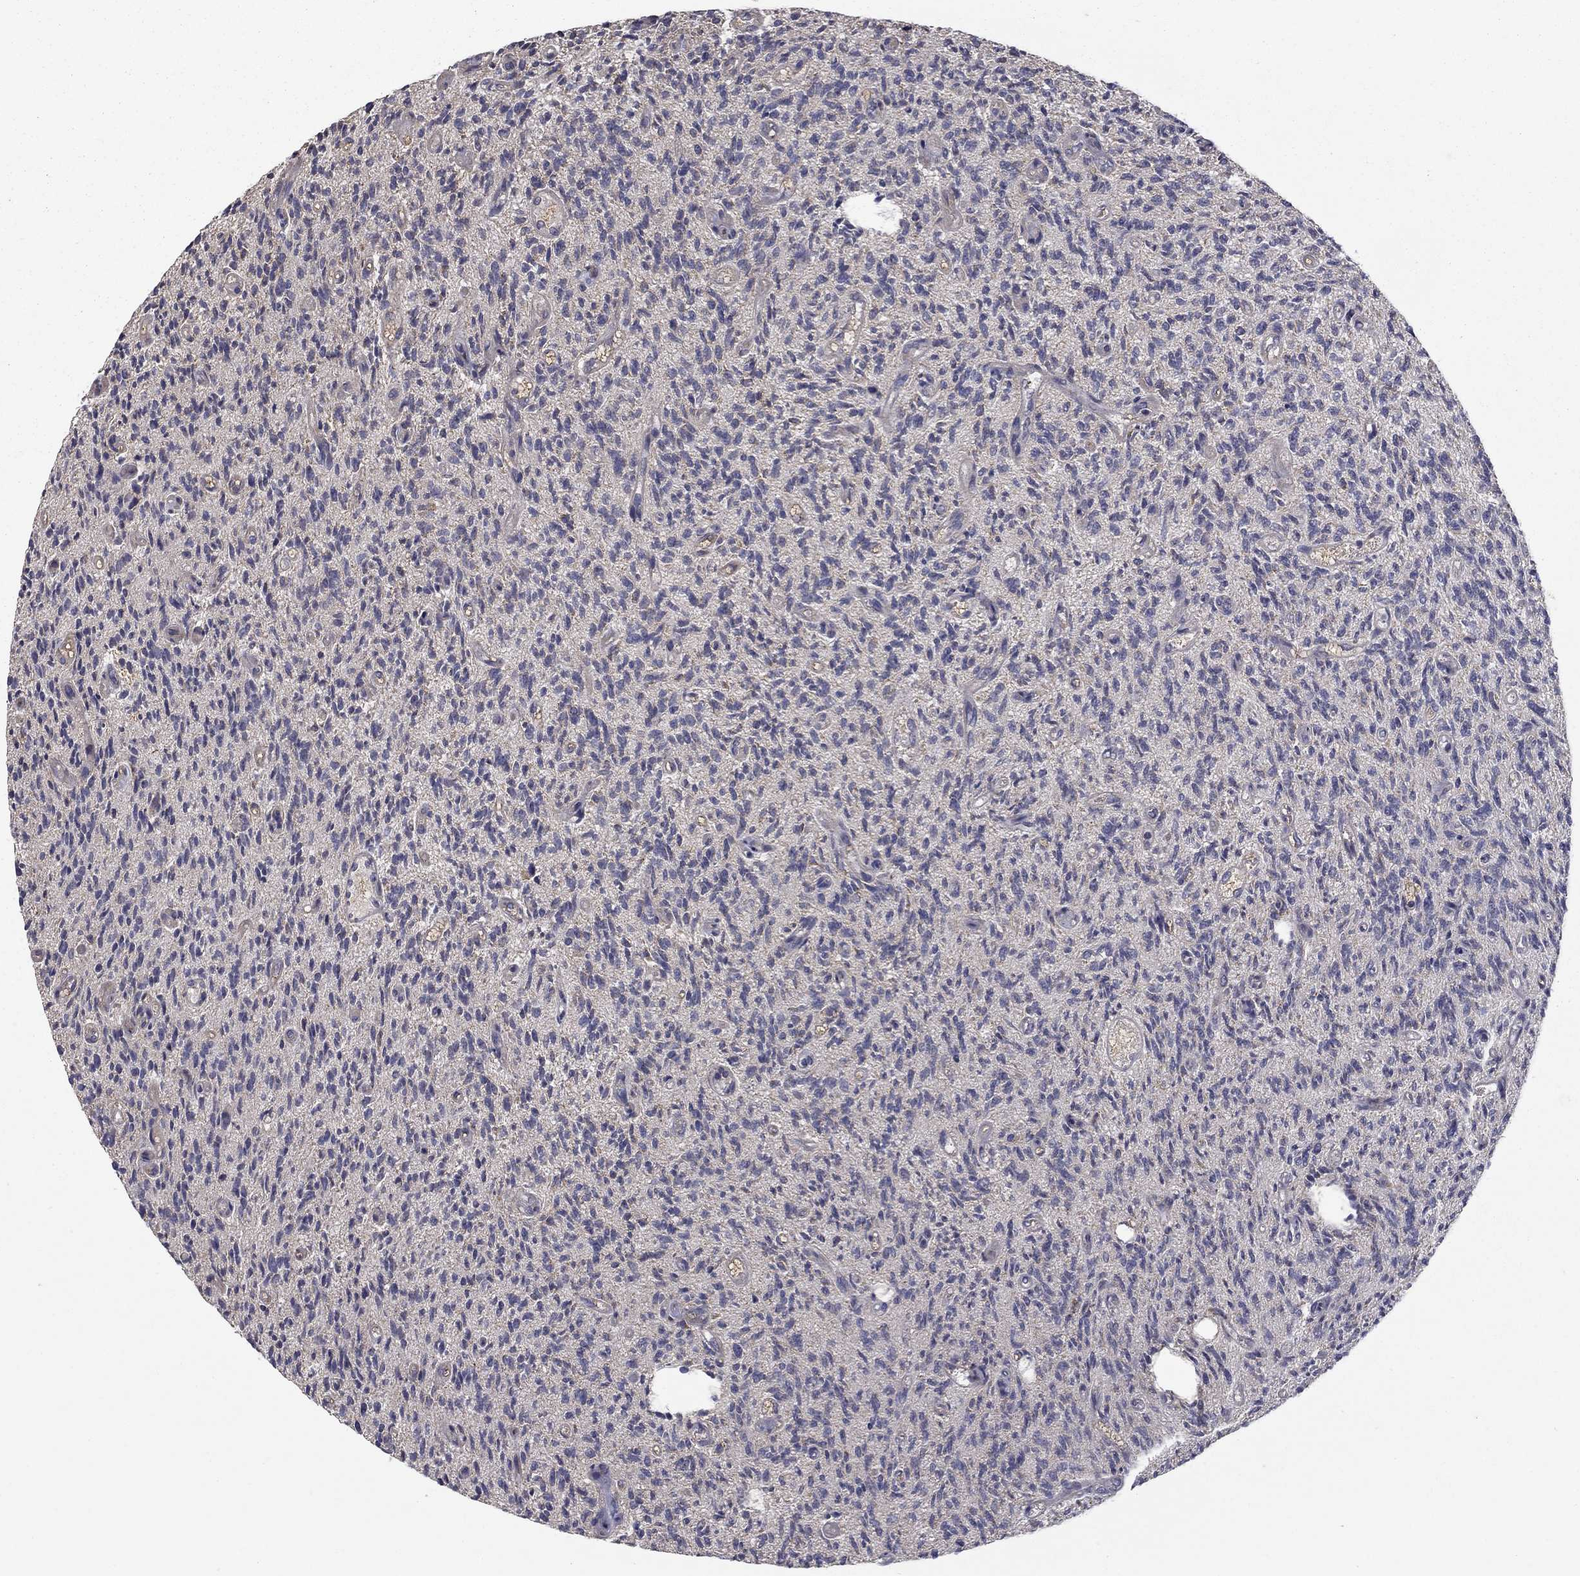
{"staining": {"intensity": "negative", "quantity": "none", "location": "none"}, "tissue": "glioma", "cell_type": "Tumor cells", "image_type": "cancer", "snomed": [{"axis": "morphology", "description": "Glioma, malignant, High grade"}, {"axis": "topography", "description": "Brain"}], "caption": "Immunohistochemical staining of high-grade glioma (malignant) exhibits no significant positivity in tumor cells.", "gene": "SLC2A13", "patient": {"sex": "male", "age": 64}}